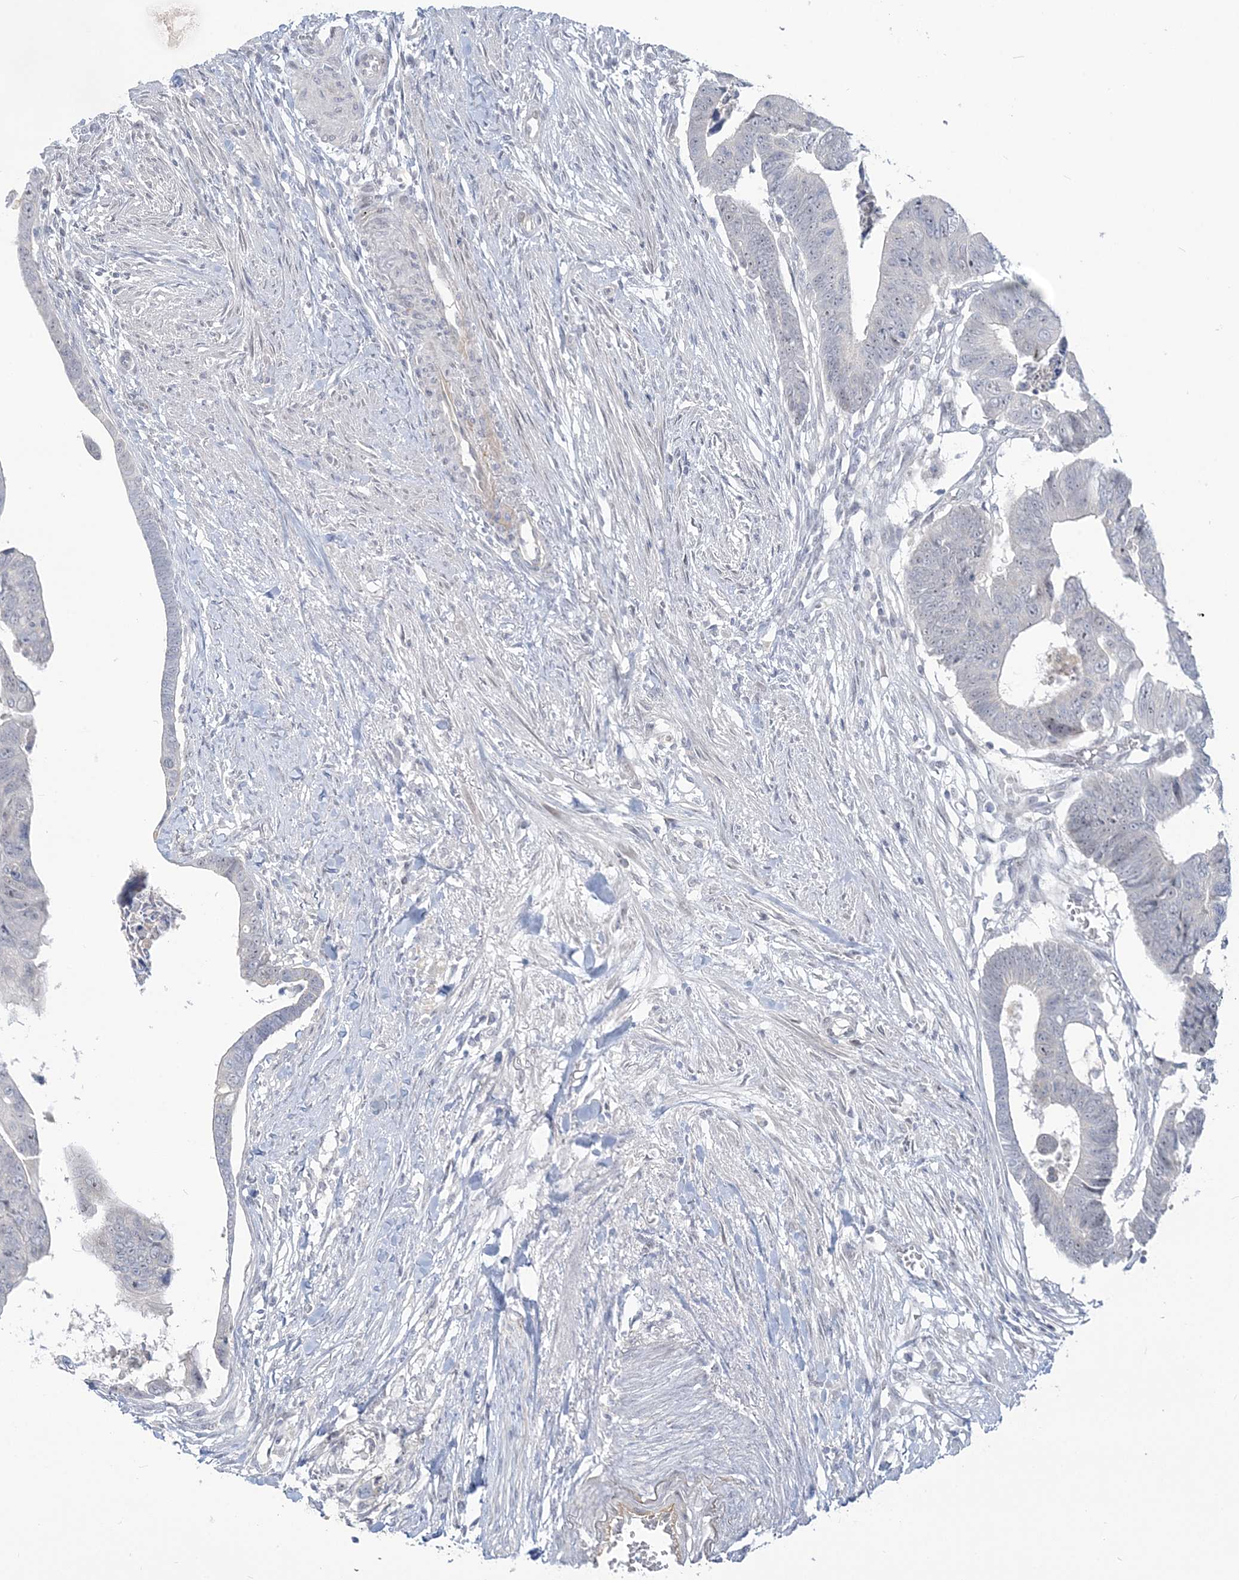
{"staining": {"intensity": "negative", "quantity": "none", "location": "none"}, "tissue": "colorectal cancer", "cell_type": "Tumor cells", "image_type": "cancer", "snomed": [{"axis": "morphology", "description": "Adenocarcinoma, NOS"}, {"axis": "topography", "description": "Rectum"}], "caption": "A high-resolution micrograph shows immunohistochemistry (IHC) staining of adenocarcinoma (colorectal), which demonstrates no significant expression in tumor cells.", "gene": "SDAD1", "patient": {"sex": "female", "age": 65}}